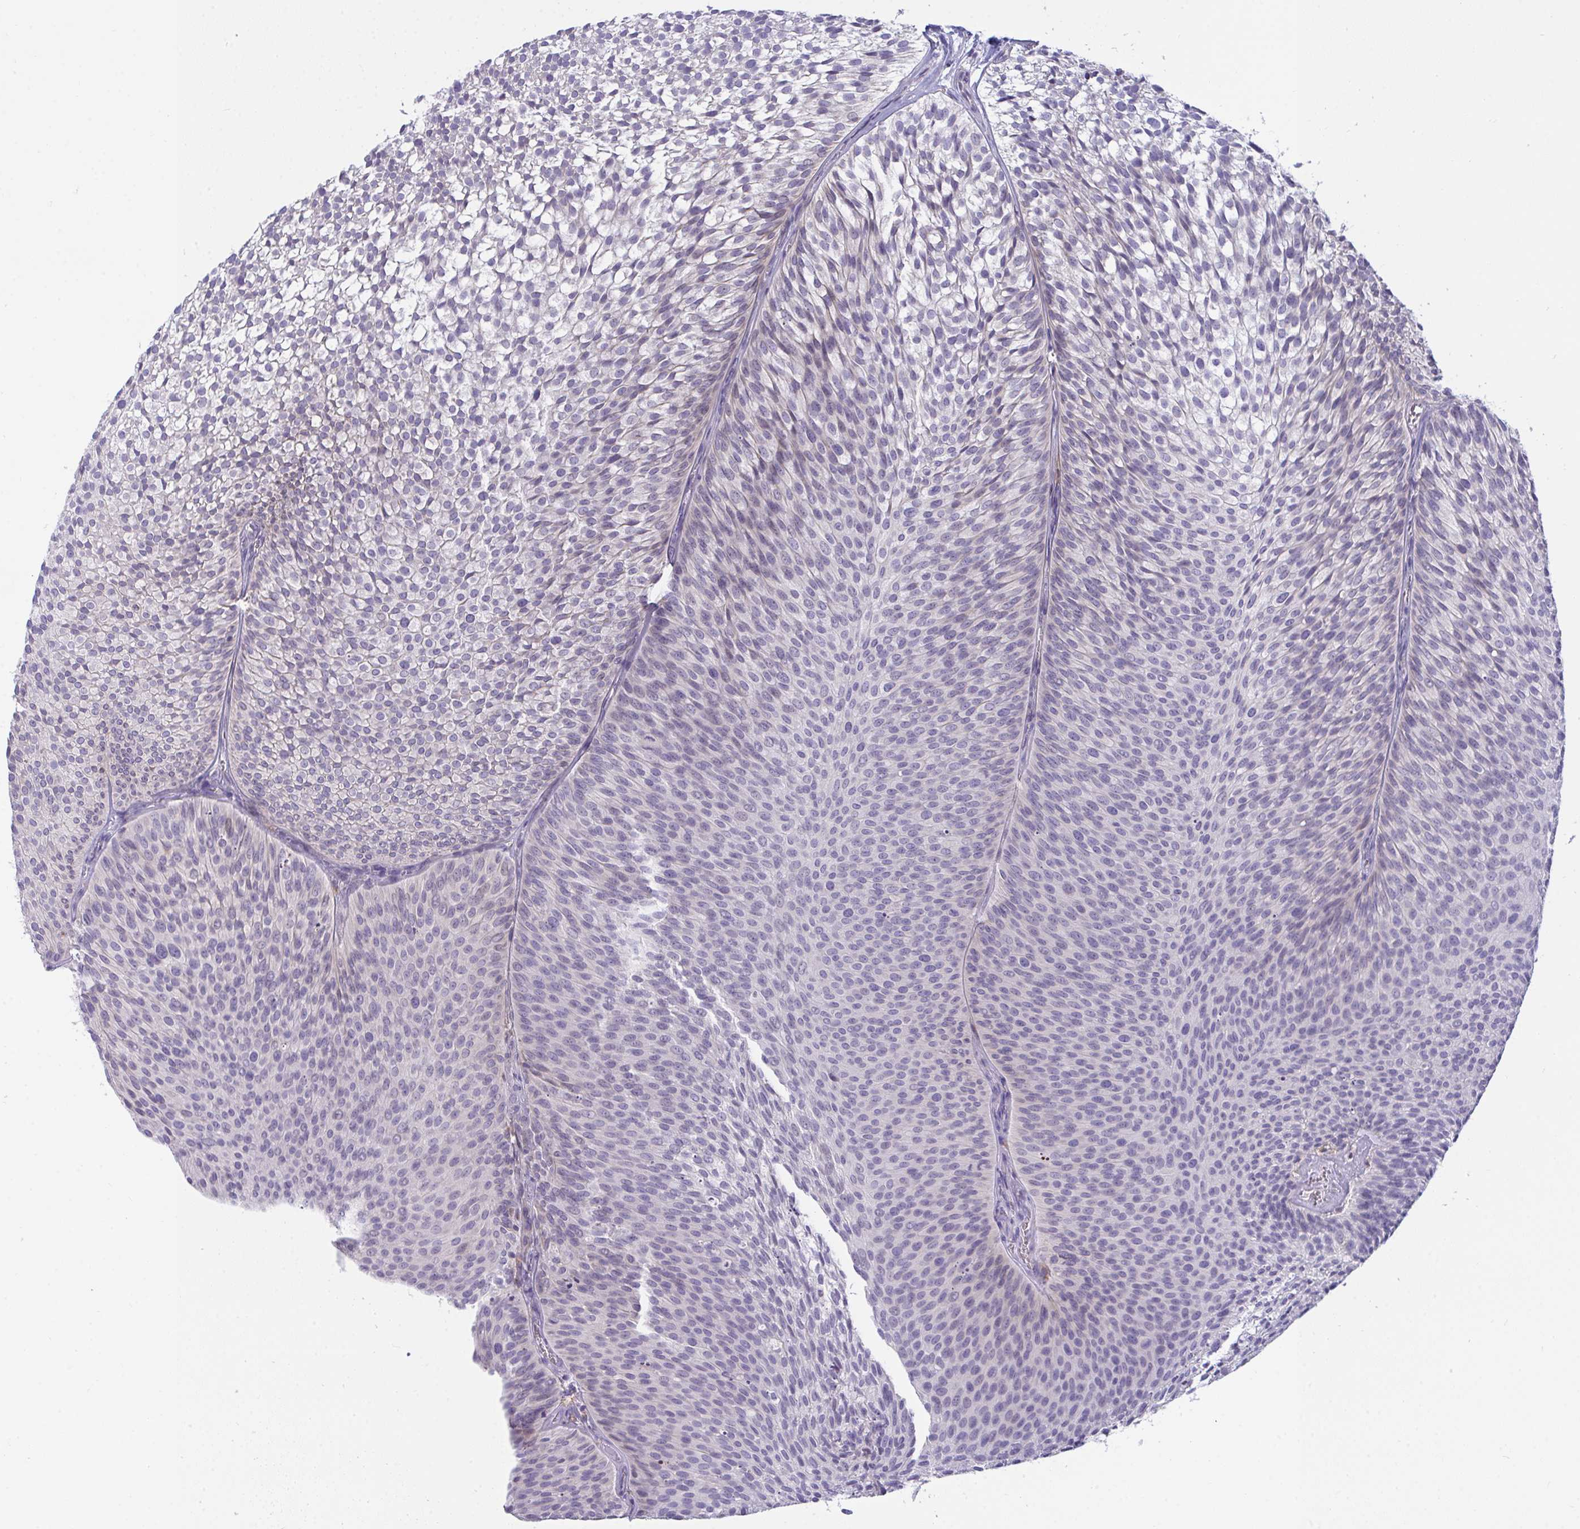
{"staining": {"intensity": "negative", "quantity": "none", "location": "none"}, "tissue": "urothelial cancer", "cell_type": "Tumor cells", "image_type": "cancer", "snomed": [{"axis": "morphology", "description": "Urothelial carcinoma, Low grade"}, {"axis": "topography", "description": "Urinary bladder"}], "caption": "Urothelial carcinoma (low-grade) stained for a protein using immunohistochemistry (IHC) shows no positivity tumor cells.", "gene": "SEMA6B", "patient": {"sex": "male", "age": 91}}